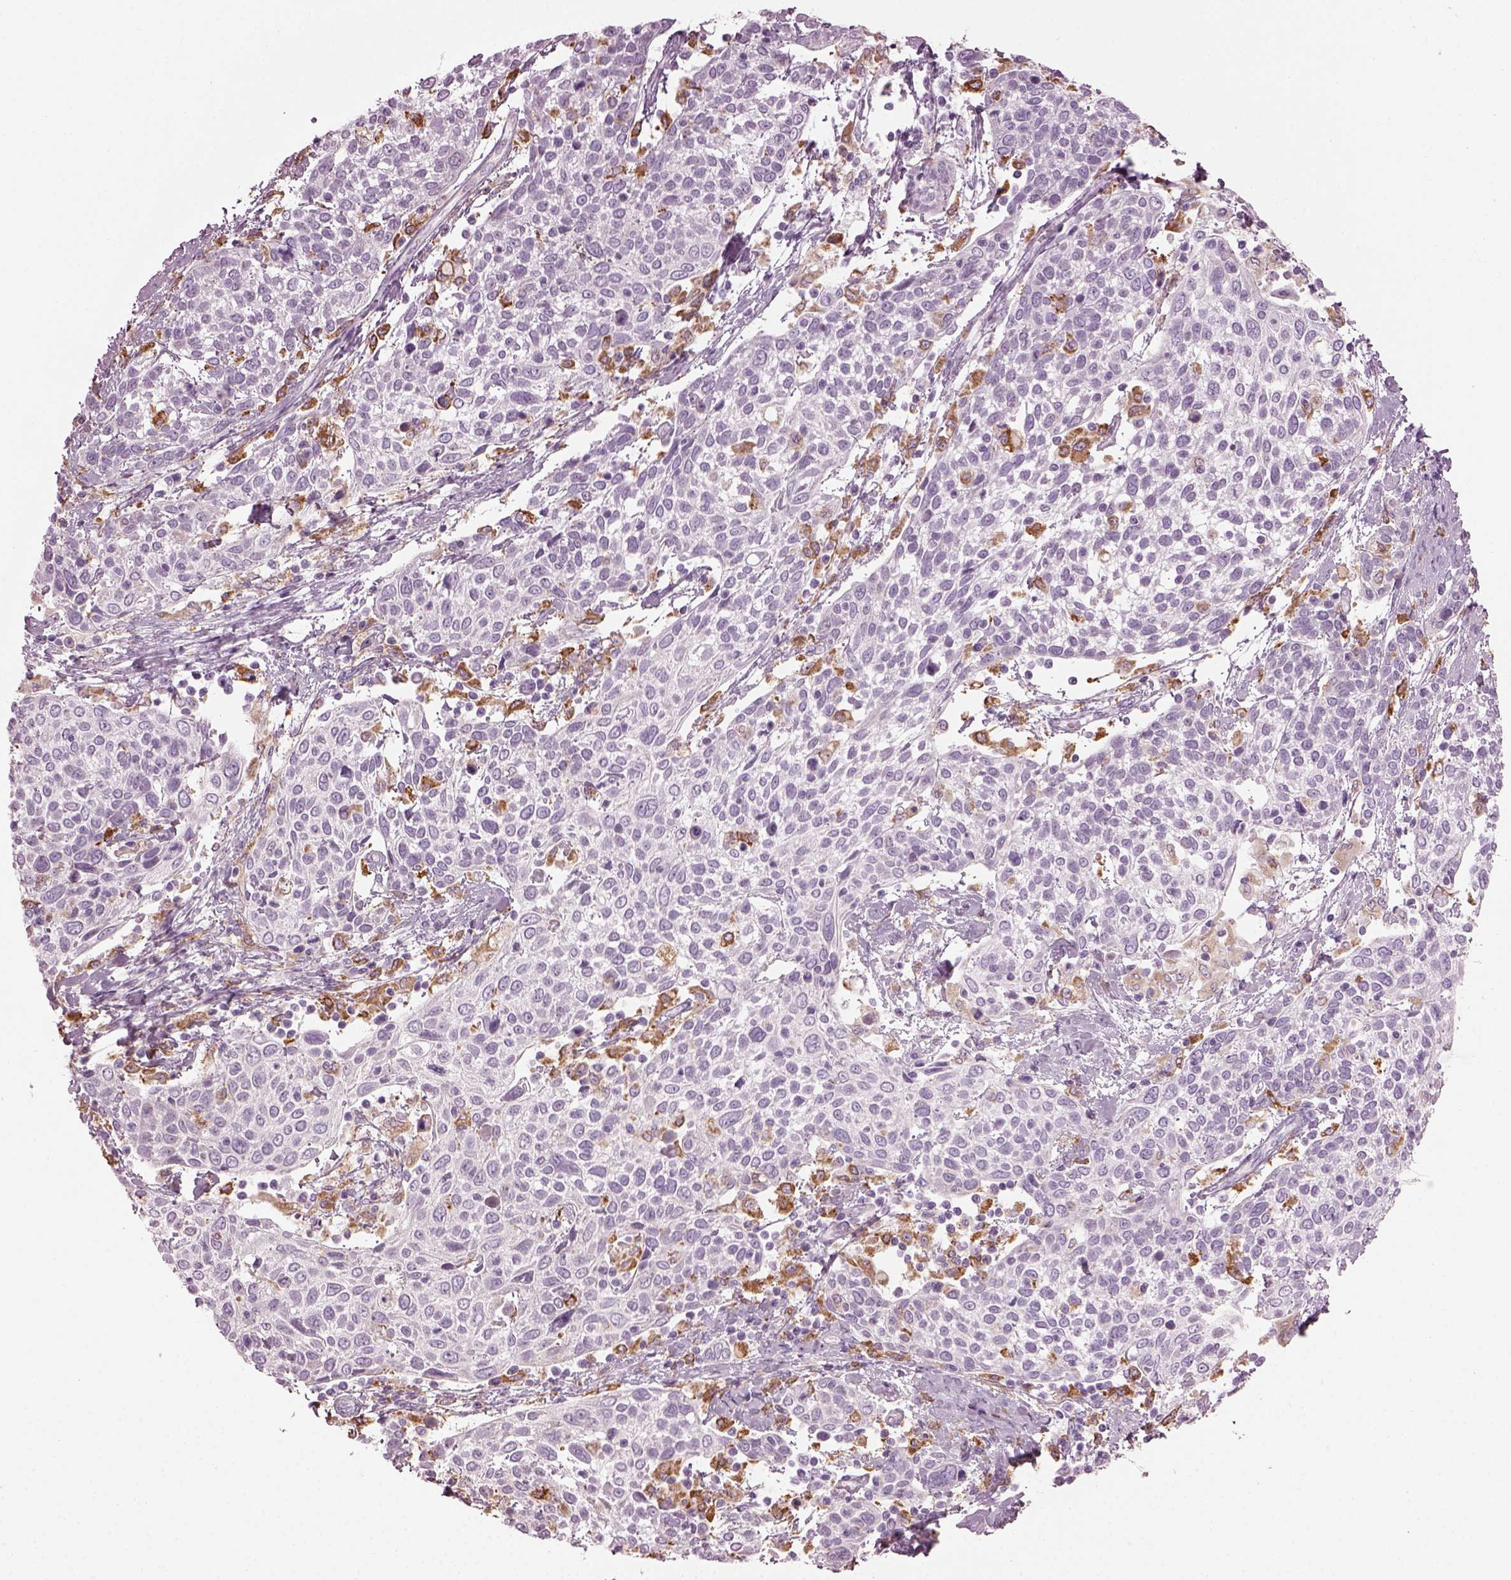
{"staining": {"intensity": "negative", "quantity": "none", "location": "none"}, "tissue": "cervical cancer", "cell_type": "Tumor cells", "image_type": "cancer", "snomed": [{"axis": "morphology", "description": "Squamous cell carcinoma, NOS"}, {"axis": "topography", "description": "Cervix"}], "caption": "Tumor cells are negative for brown protein staining in cervical cancer.", "gene": "TMEM231", "patient": {"sex": "female", "age": 61}}